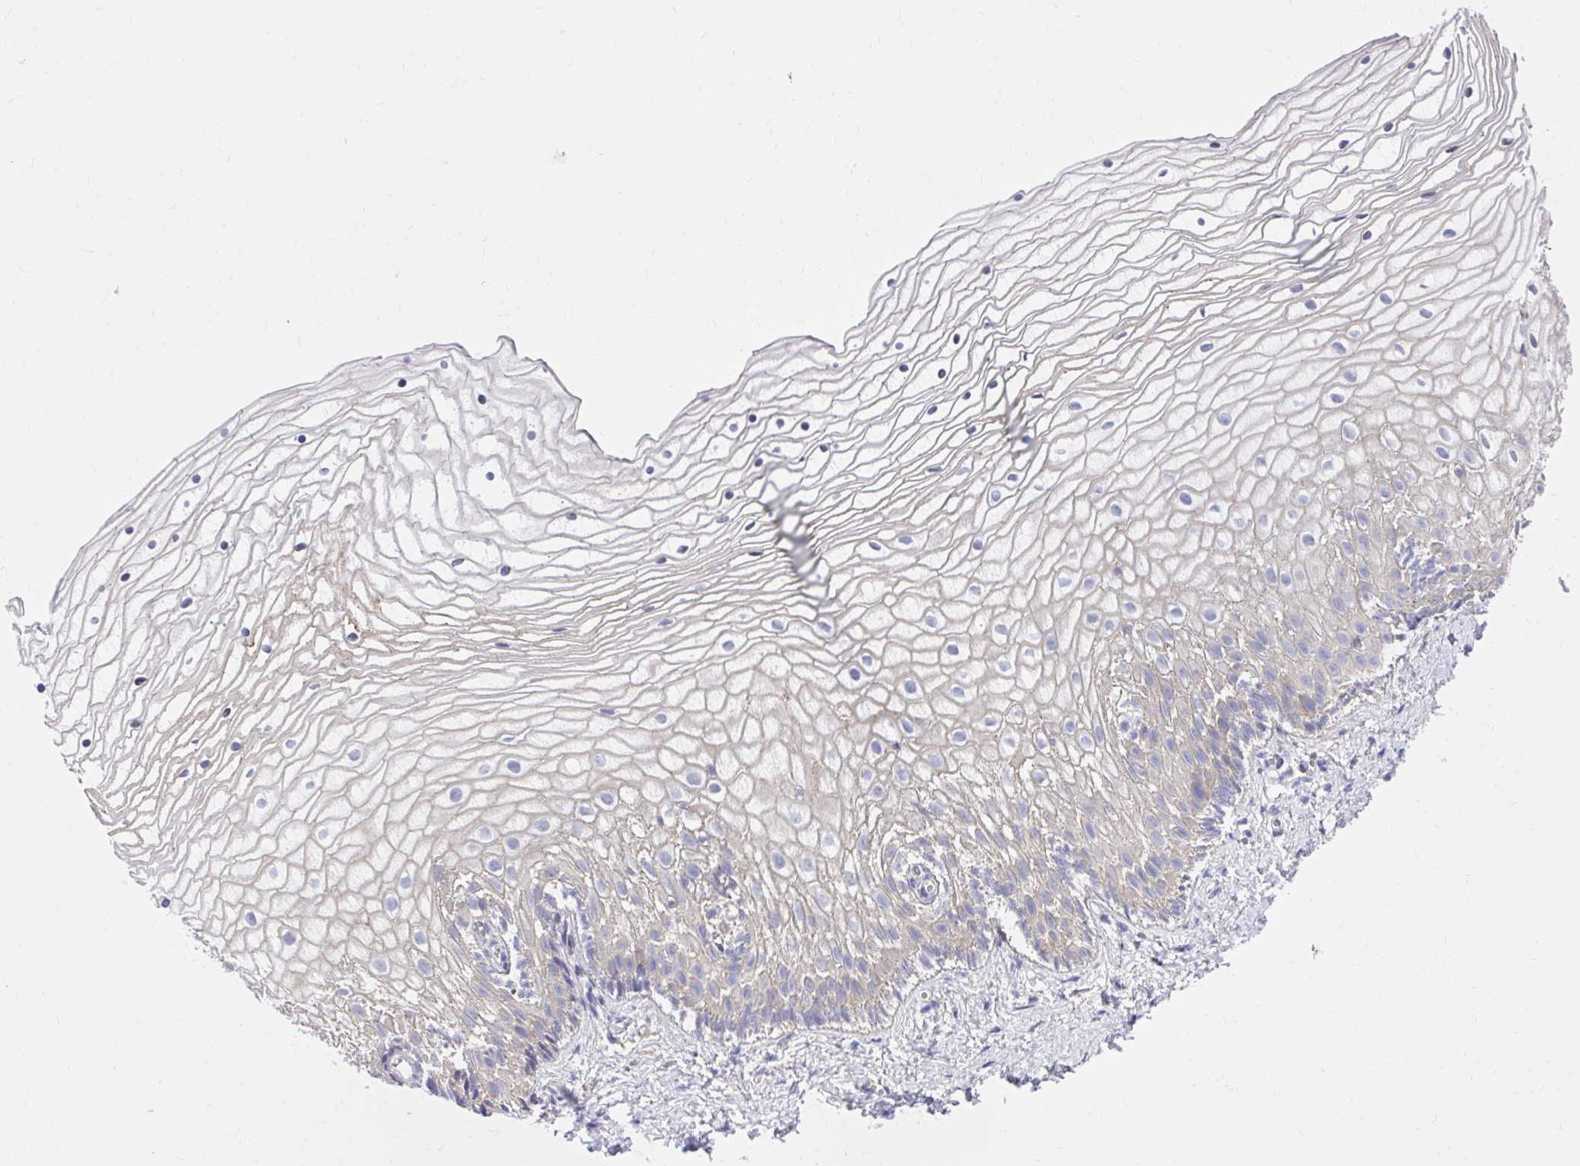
{"staining": {"intensity": "weak", "quantity": "25%-75%", "location": "cytoplasmic/membranous"}, "tissue": "vagina", "cell_type": "Squamous epithelial cells", "image_type": "normal", "snomed": [{"axis": "morphology", "description": "Normal tissue, NOS"}, {"axis": "topography", "description": "Vagina"}], "caption": "Vagina stained with DAB immunohistochemistry reveals low levels of weak cytoplasmic/membranous expression in about 25%-75% of squamous epithelial cells. The staining was performed using DAB (3,3'-diaminobenzidine), with brown indicating positive protein expression. Nuclei are stained blue with hematoxylin.", "gene": "ZNF778", "patient": {"sex": "female", "age": 56}}